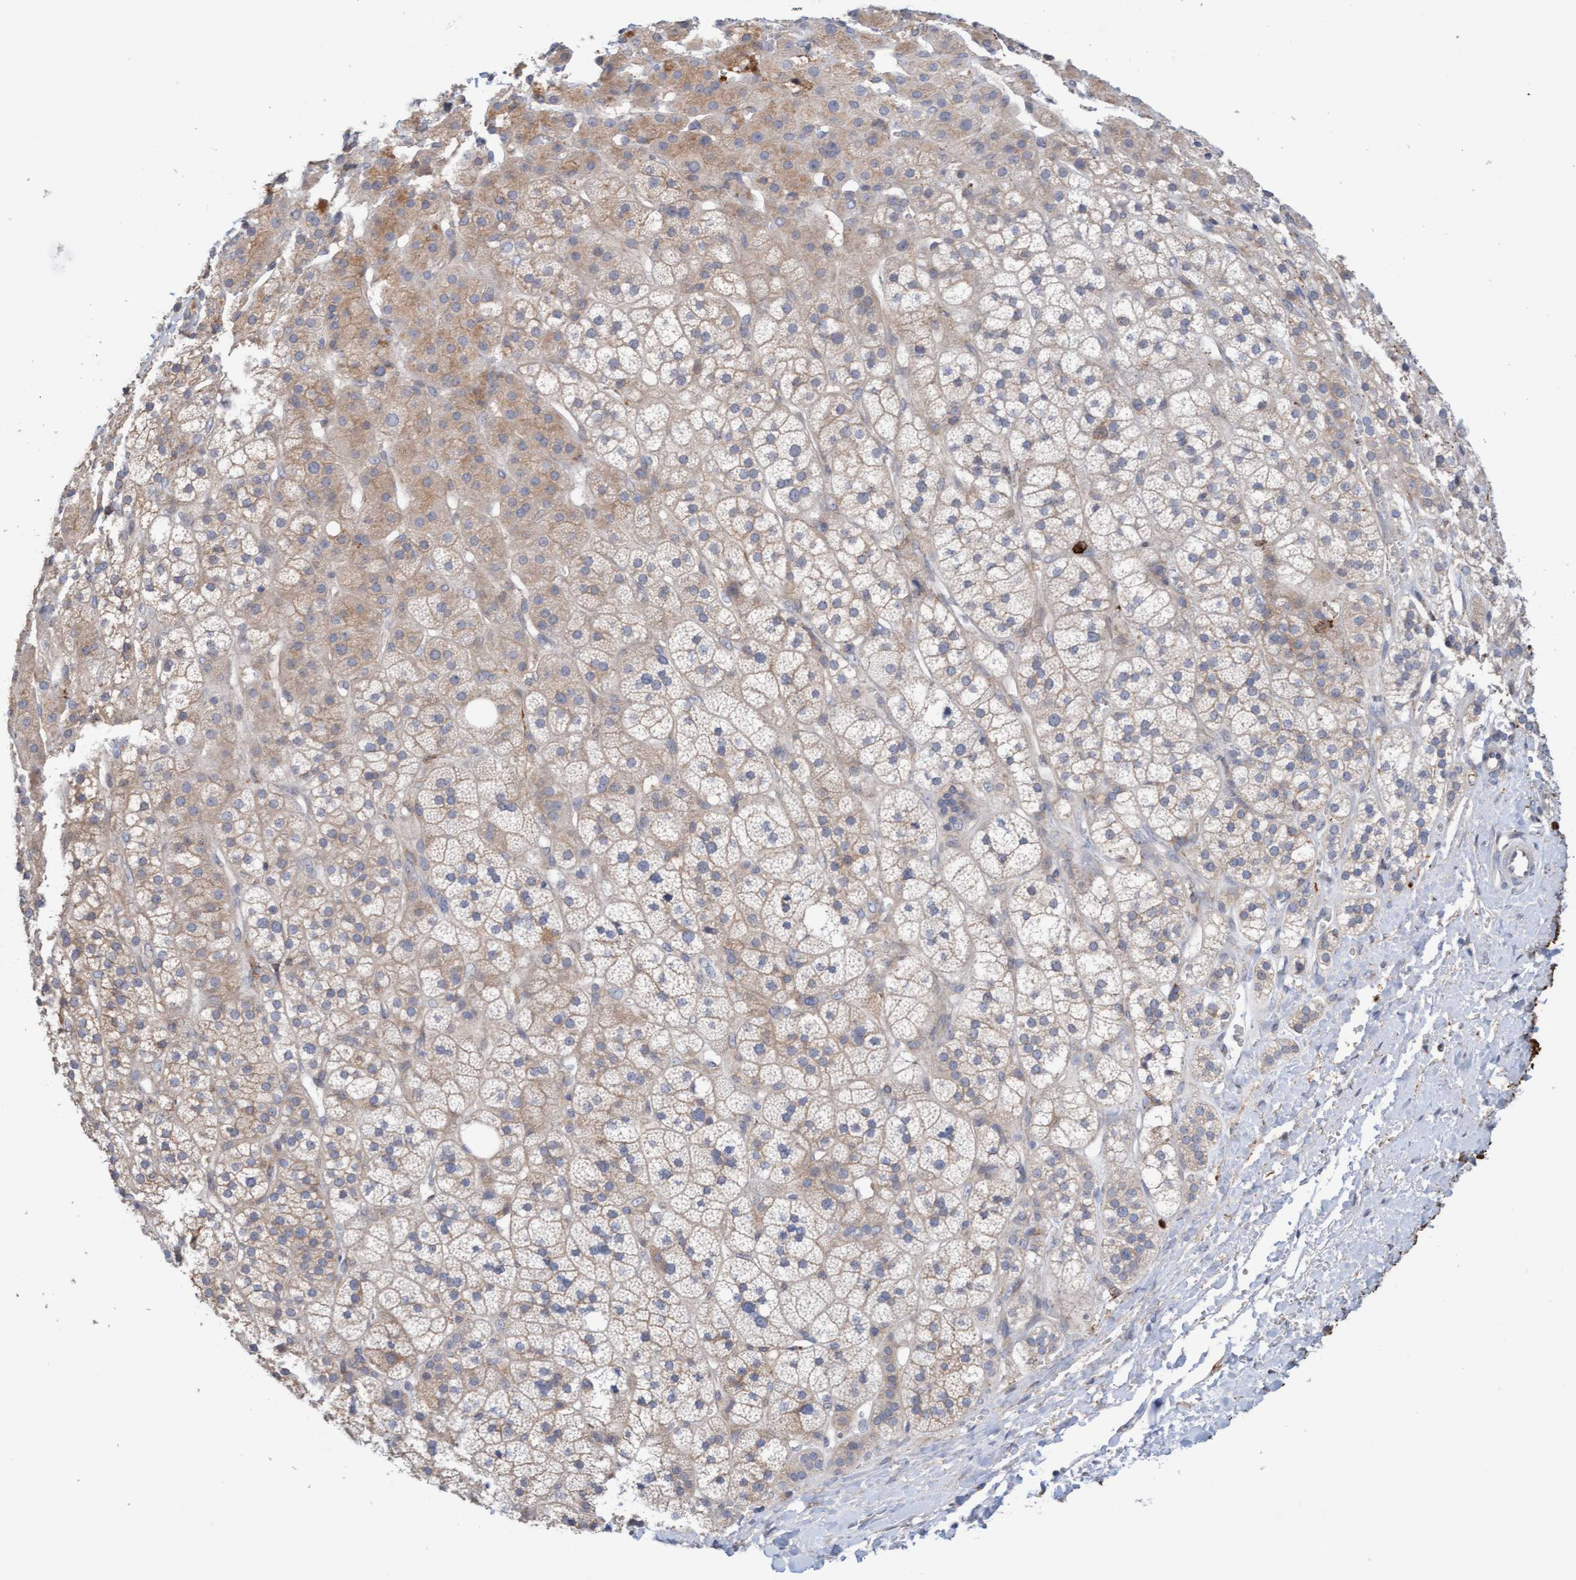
{"staining": {"intensity": "weak", "quantity": "25%-75%", "location": "cytoplasmic/membranous"}, "tissue": "adrenal gland", "cell_type": "Glandular cells", "image_type": "normal", "snomed": [{"axis": "morphology", "description": "Normal tissue, NOS"}, {"axis": "topography", "description": "Adrenal gland"}], "caption": "DAB (3,3'-diaminobenzidine) immunohistochemical staining of benign human adrenal gland reveals weak cytoplasmic/membranous protein expression in approximately 25%-75% of glandular cells.", "gene": "MMP8", "patient": {"sex": "male", "age": 56}}